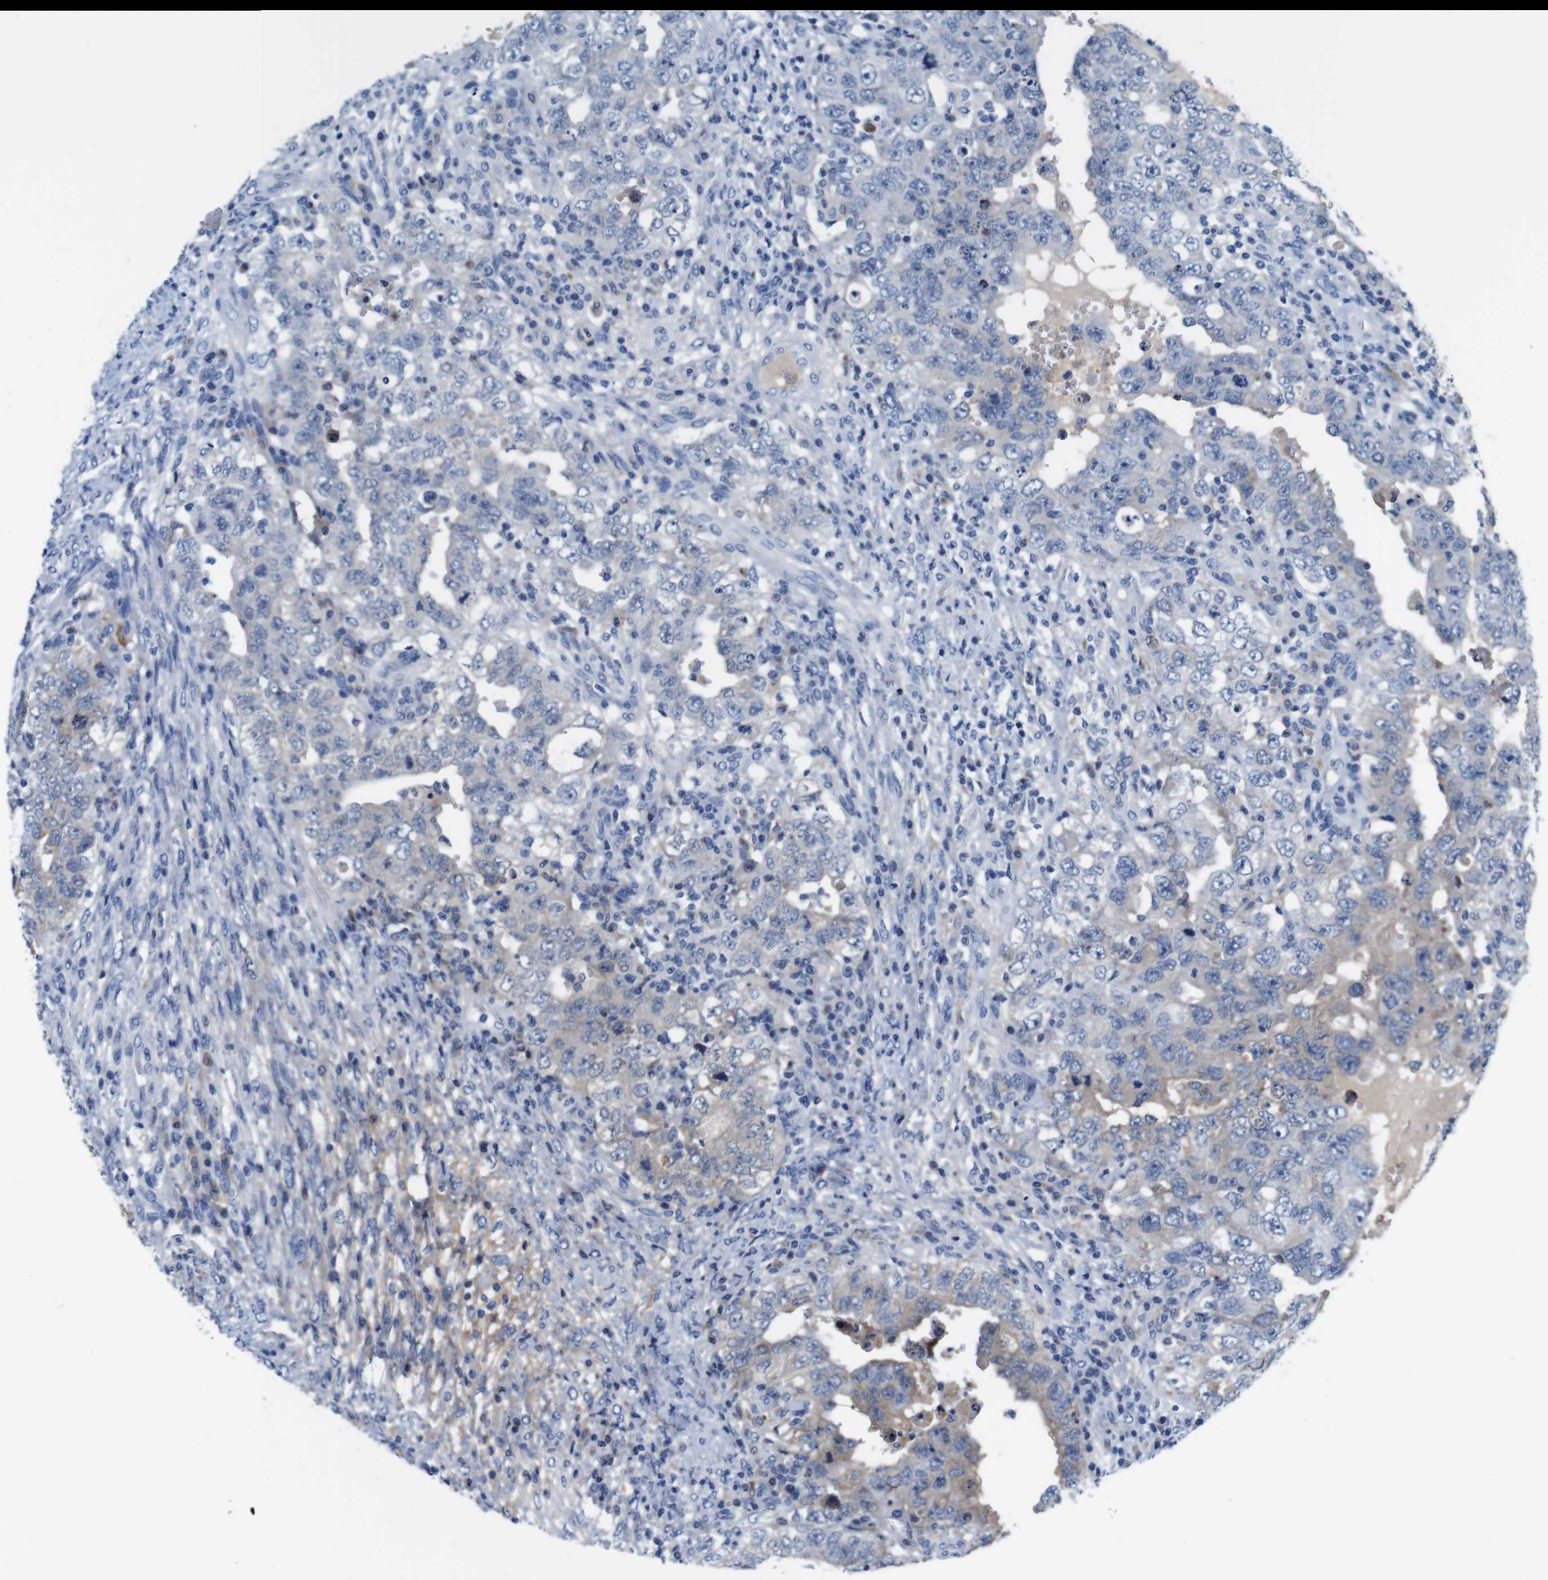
{"staining": {"intensity": "moderate", "quantity": "<25%", "location": "cytoplasmic/membranous"}, "tissue": "testis cancer", "cell_type": "Tumor cells", "image_type": "cancer", "snomed": [{"axis": "morphology", "description": "Carcinoma, Embryonal, NOS"}, {"axis": "topography", "description": "Testis"}], "caption": "Tumor cells show moderate cytoplasmic/membranous positivity in approximately <25% of cells in testis cancer. The staining was performed using DAB, with brown indicating positive protein expression. Nuclei are stained blue with hematoxylin.", "gene": "C1RL", "patient": {"sex": "male", "age": 26}}